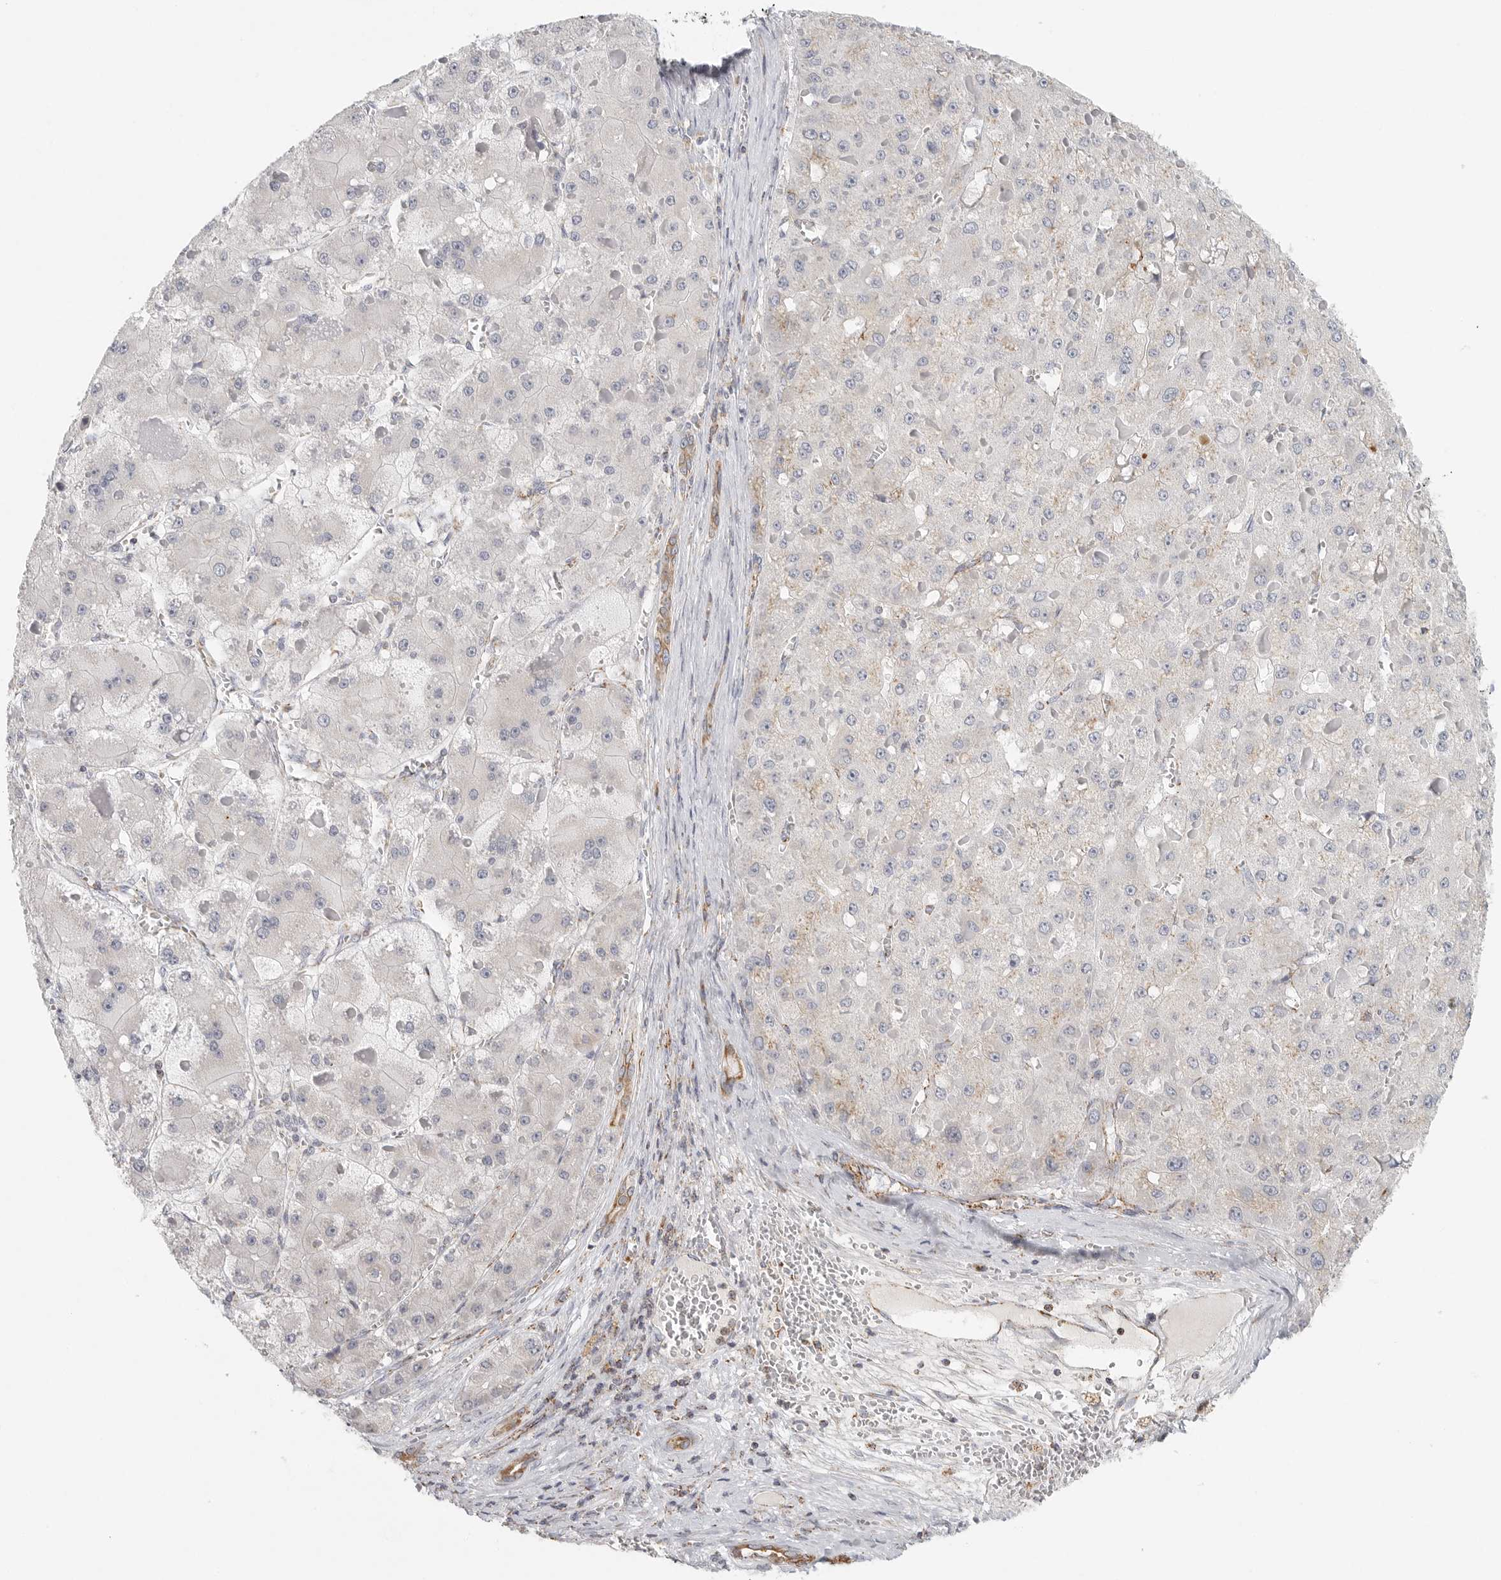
{"staining": {"intensity": "negative", "quantity": "none", "location": "none"}, "tissue": "liver cancer", "cell_type": "Tumor cells", "image_type": "cancer", "snomed": [{"axis": "morphology", "description": "Carcinoma, Hepatocellular, NOS"}, {"axis": "topography", "description": "Liver"}], "caption": "Immunohistochemistry (IHC) of liver cancer (hepatocellular carcinoma) demonstrates no staining in tumor cells. (DAB IHC visualized using brightfield microscopy, high magnification).", "gene": "SLC25A26", "patient": {"sex": "female", "age": 73}}